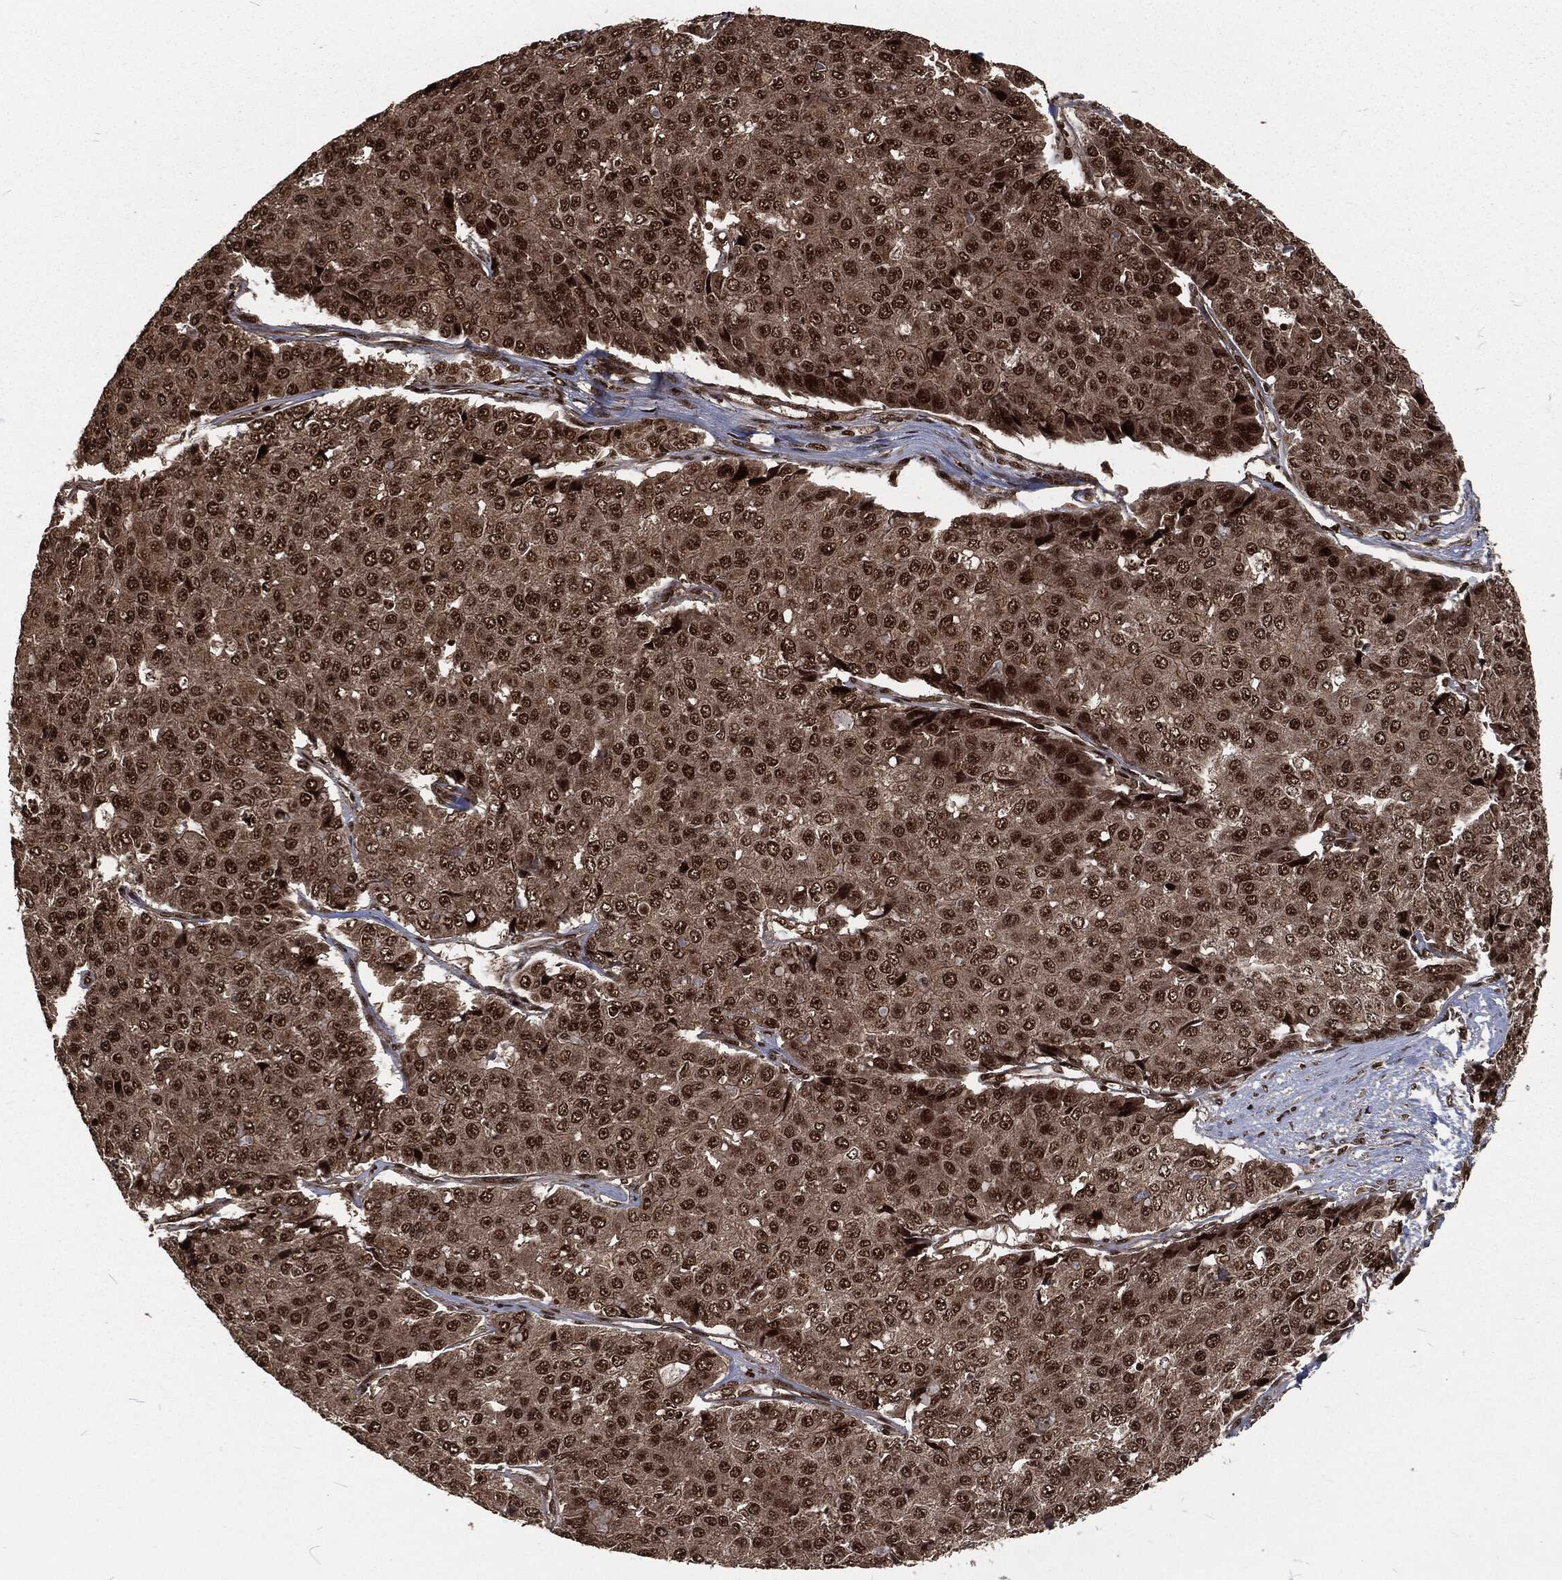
{"staining": {"intensity": "strong", "quantity": "25%-75%", "location": "nuclear"}, "tissue": "pancreatic cancer", "cell_type": "Tumor cells", "image_type": "cancer", "snomed": [{"axis": "morphology", "description": "Normal tissue, NOS"}, {"axis": "morphology", "description": "Adenocarcinoma, NOS"}, {"axis": "topography", "description": "Pancreas"}, {"axis": "topography", "description": "Duodenum"}], "caption": "IHC of human pancreatic cancer reveals high levels of strong nuclear expression in approximately 25%-75% of tumor cells.", "gene": "NGRN", "patient": {"sex": "male", "age": 50}}